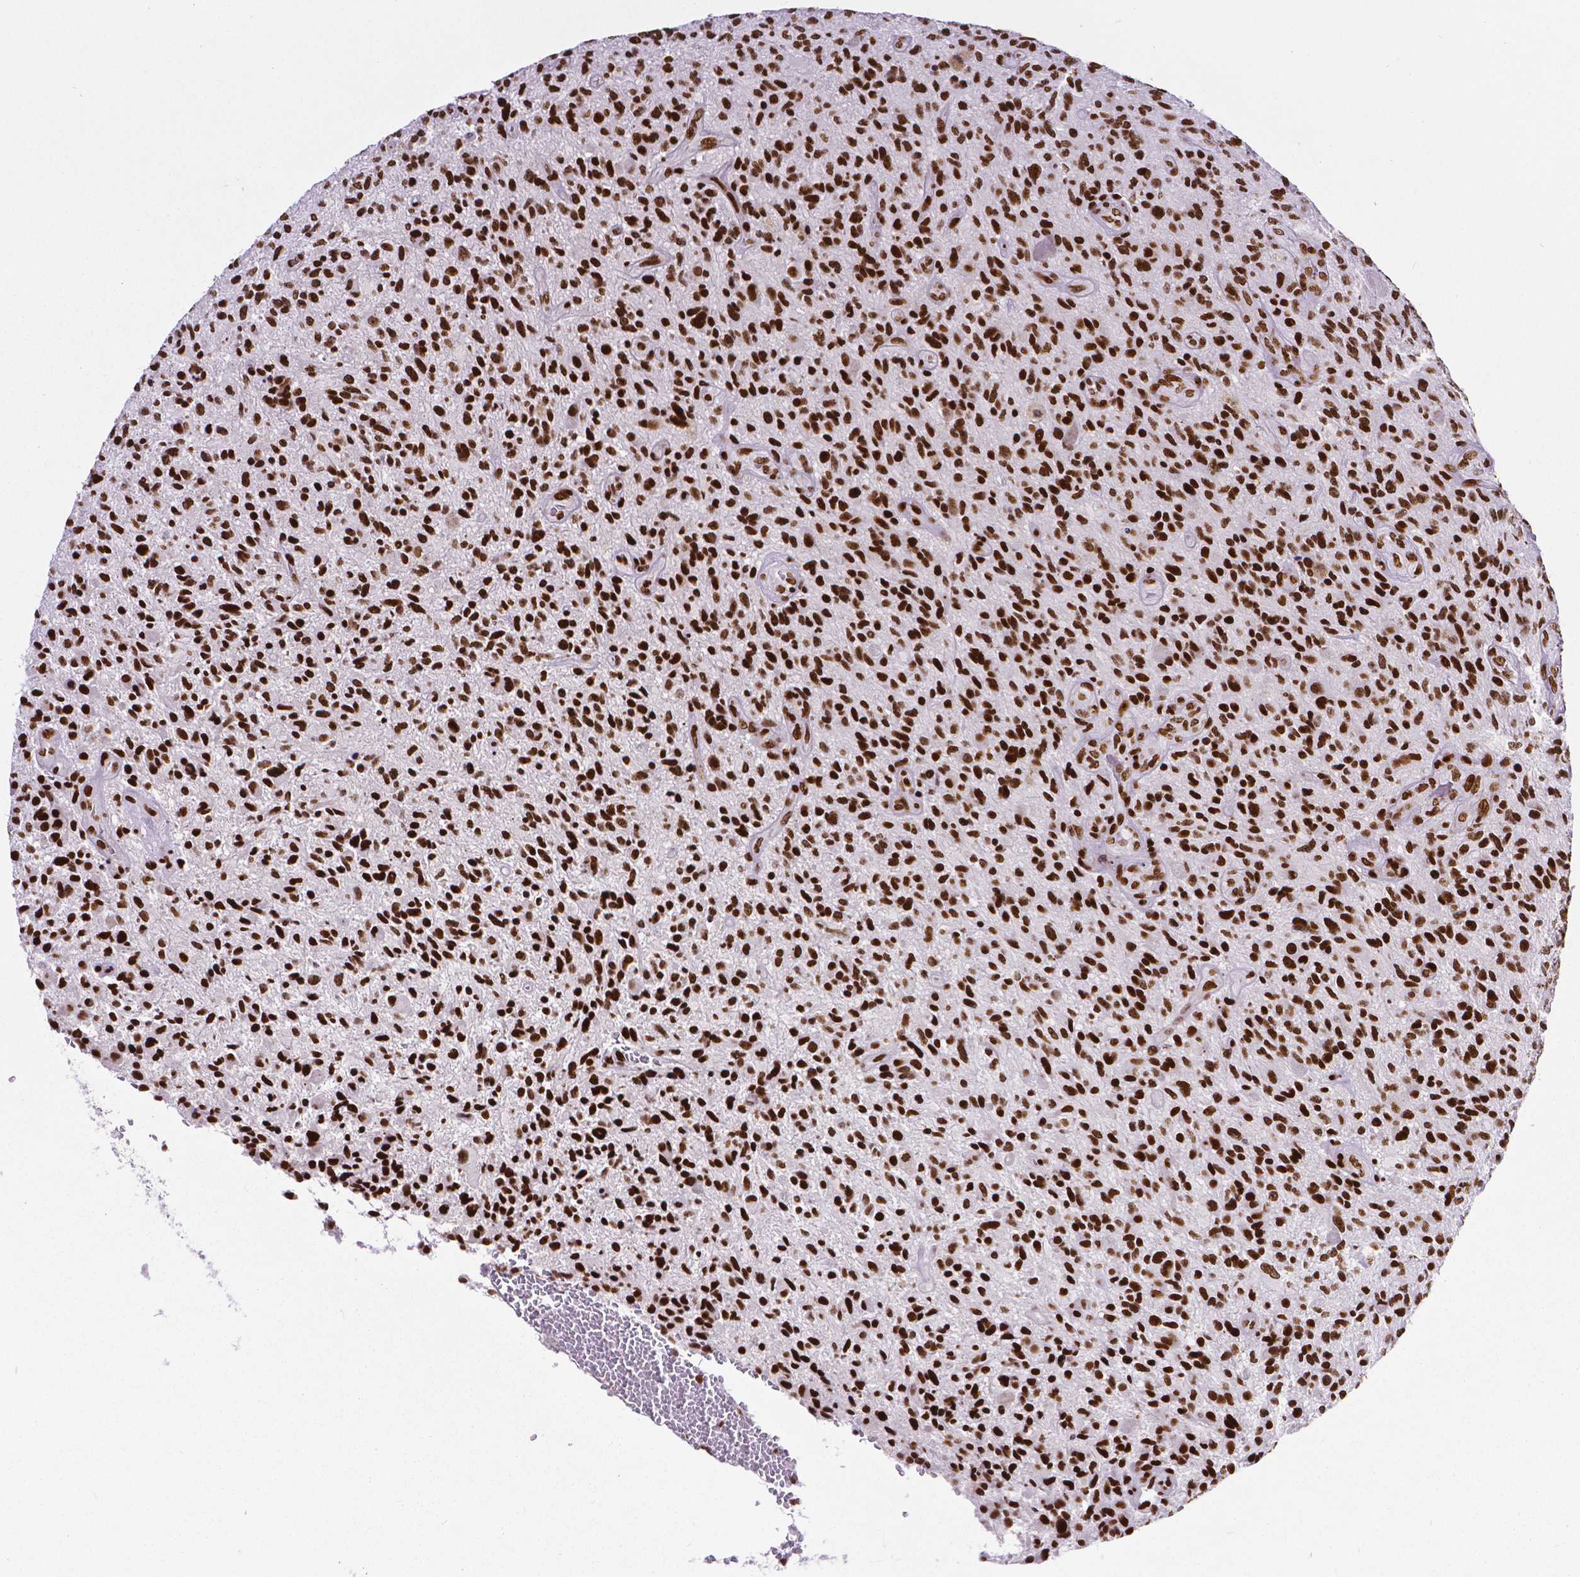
{"staining": {"intensity": "strong", "quantity": ">75%", "location": "nuclear"}, "tissue": "glioma", "cell_type": "Tumor cells", "image_type": "cancer", "snomed": [{"axis": "morphology", "description": "Glioma, malignant, High grade"}, {"axis": "topography", "description": "Brain"}], "caption": "Immunohistochemical staining of glioma exhibits high levels of strong nuclear positivity in about >75% of tumor cells. Ihc stains the protein in brown and the nuclei are stained blue.", "gene": "CTCF", "patient": {"sex": "male", "age": 47}}